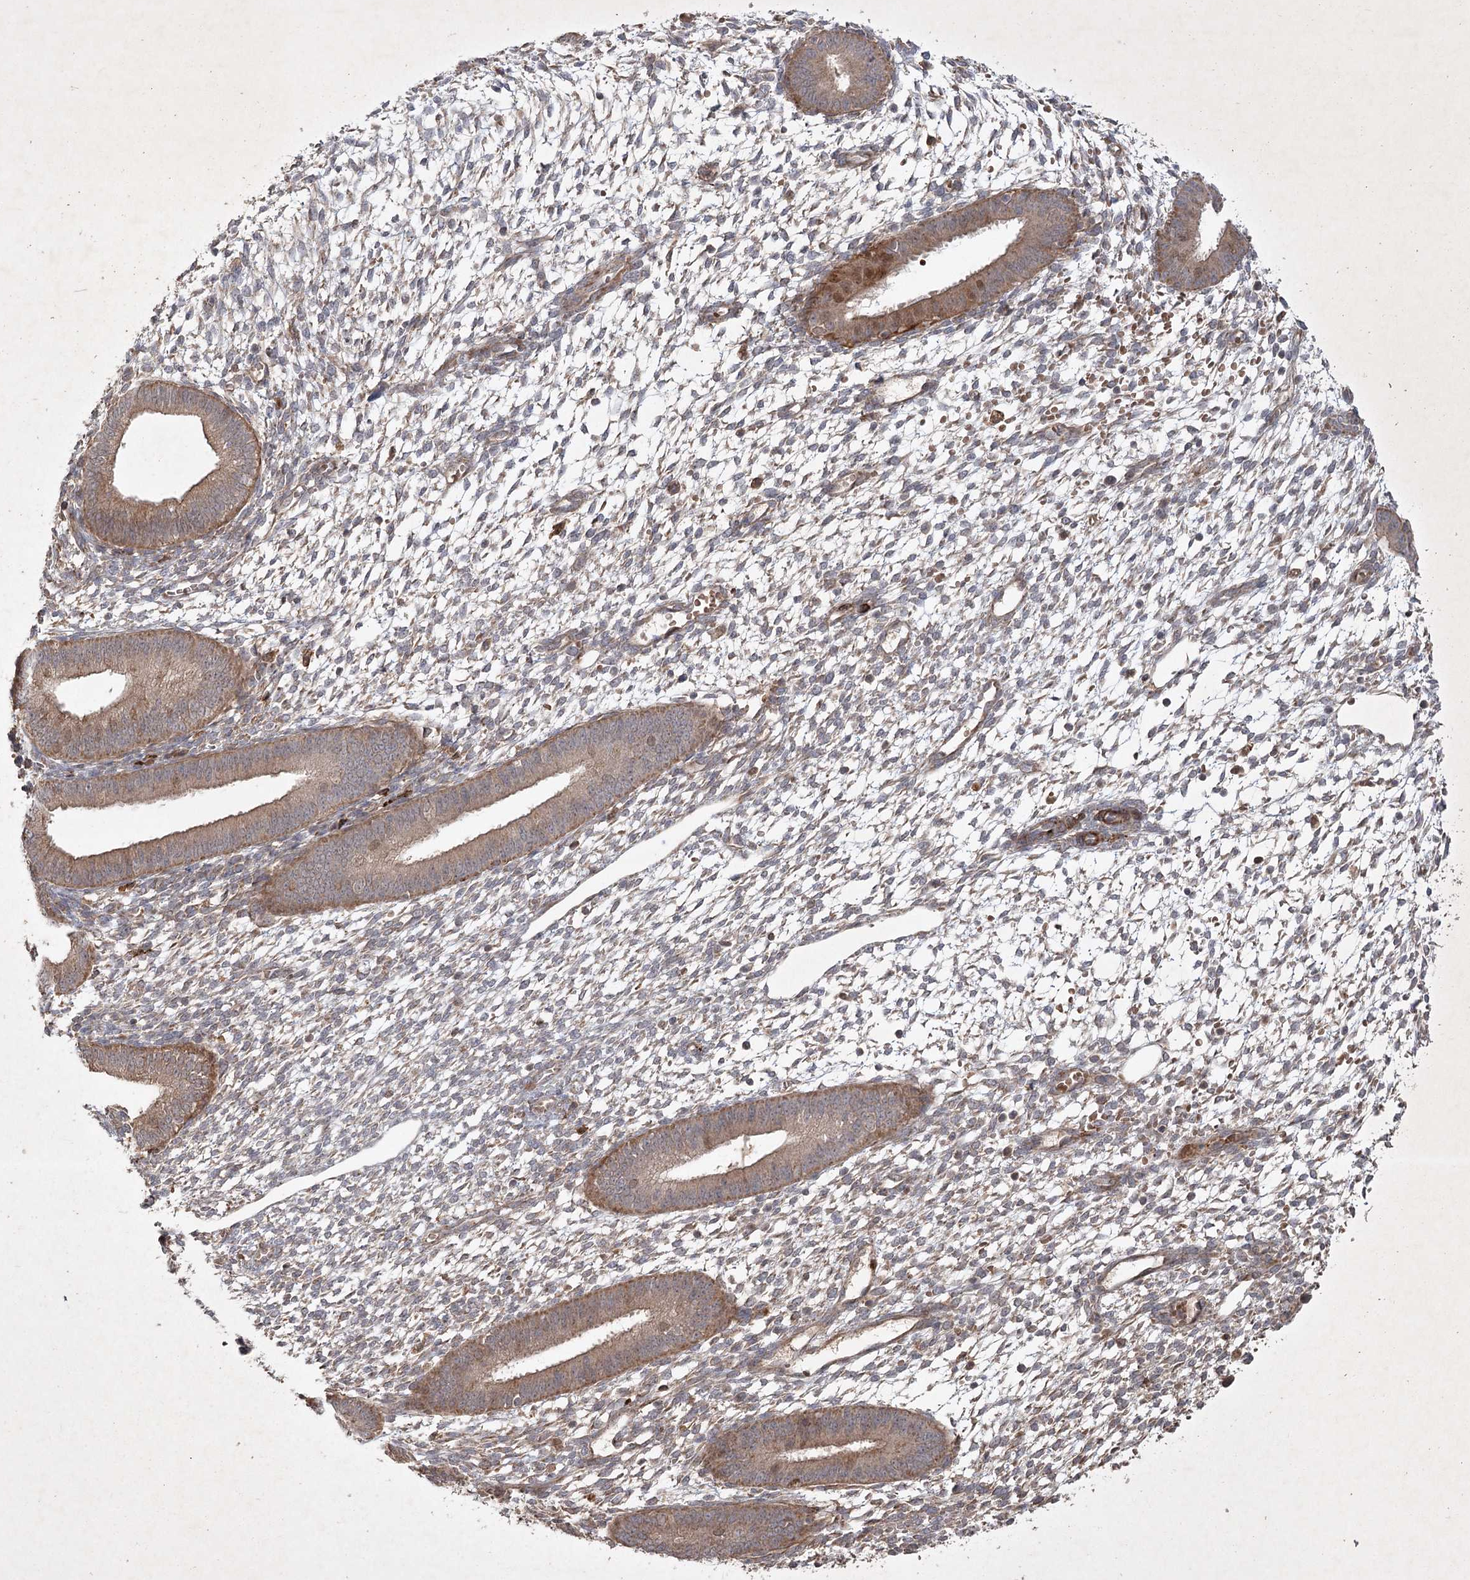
{"staining": {"intensity": "weak", "quantity": "<25%", "location": "cytoplasmic/membranous"}, "tissue": "endometrium", "cell_type": "Cells in endometrial stroma", "image_type": "normal", "snomed": [{"axis": "morphology", "description": "Normal tissue, NOS"}, {"axis": "topography", "description": "Endometrium"}], "caption": "Immunohistochemistry (IHC) of normal endometrium shows no staining in cells in endometrial stroma. The staining was performed using DAB (3,3'-diaminobenzidine) to visualize the protein expression in brown, while the nuclei were stained in blue with hematoxylin (Magnification: 20x).", "gene": "KBTBD4", "patient": {"sex": "female", "age": 46}}